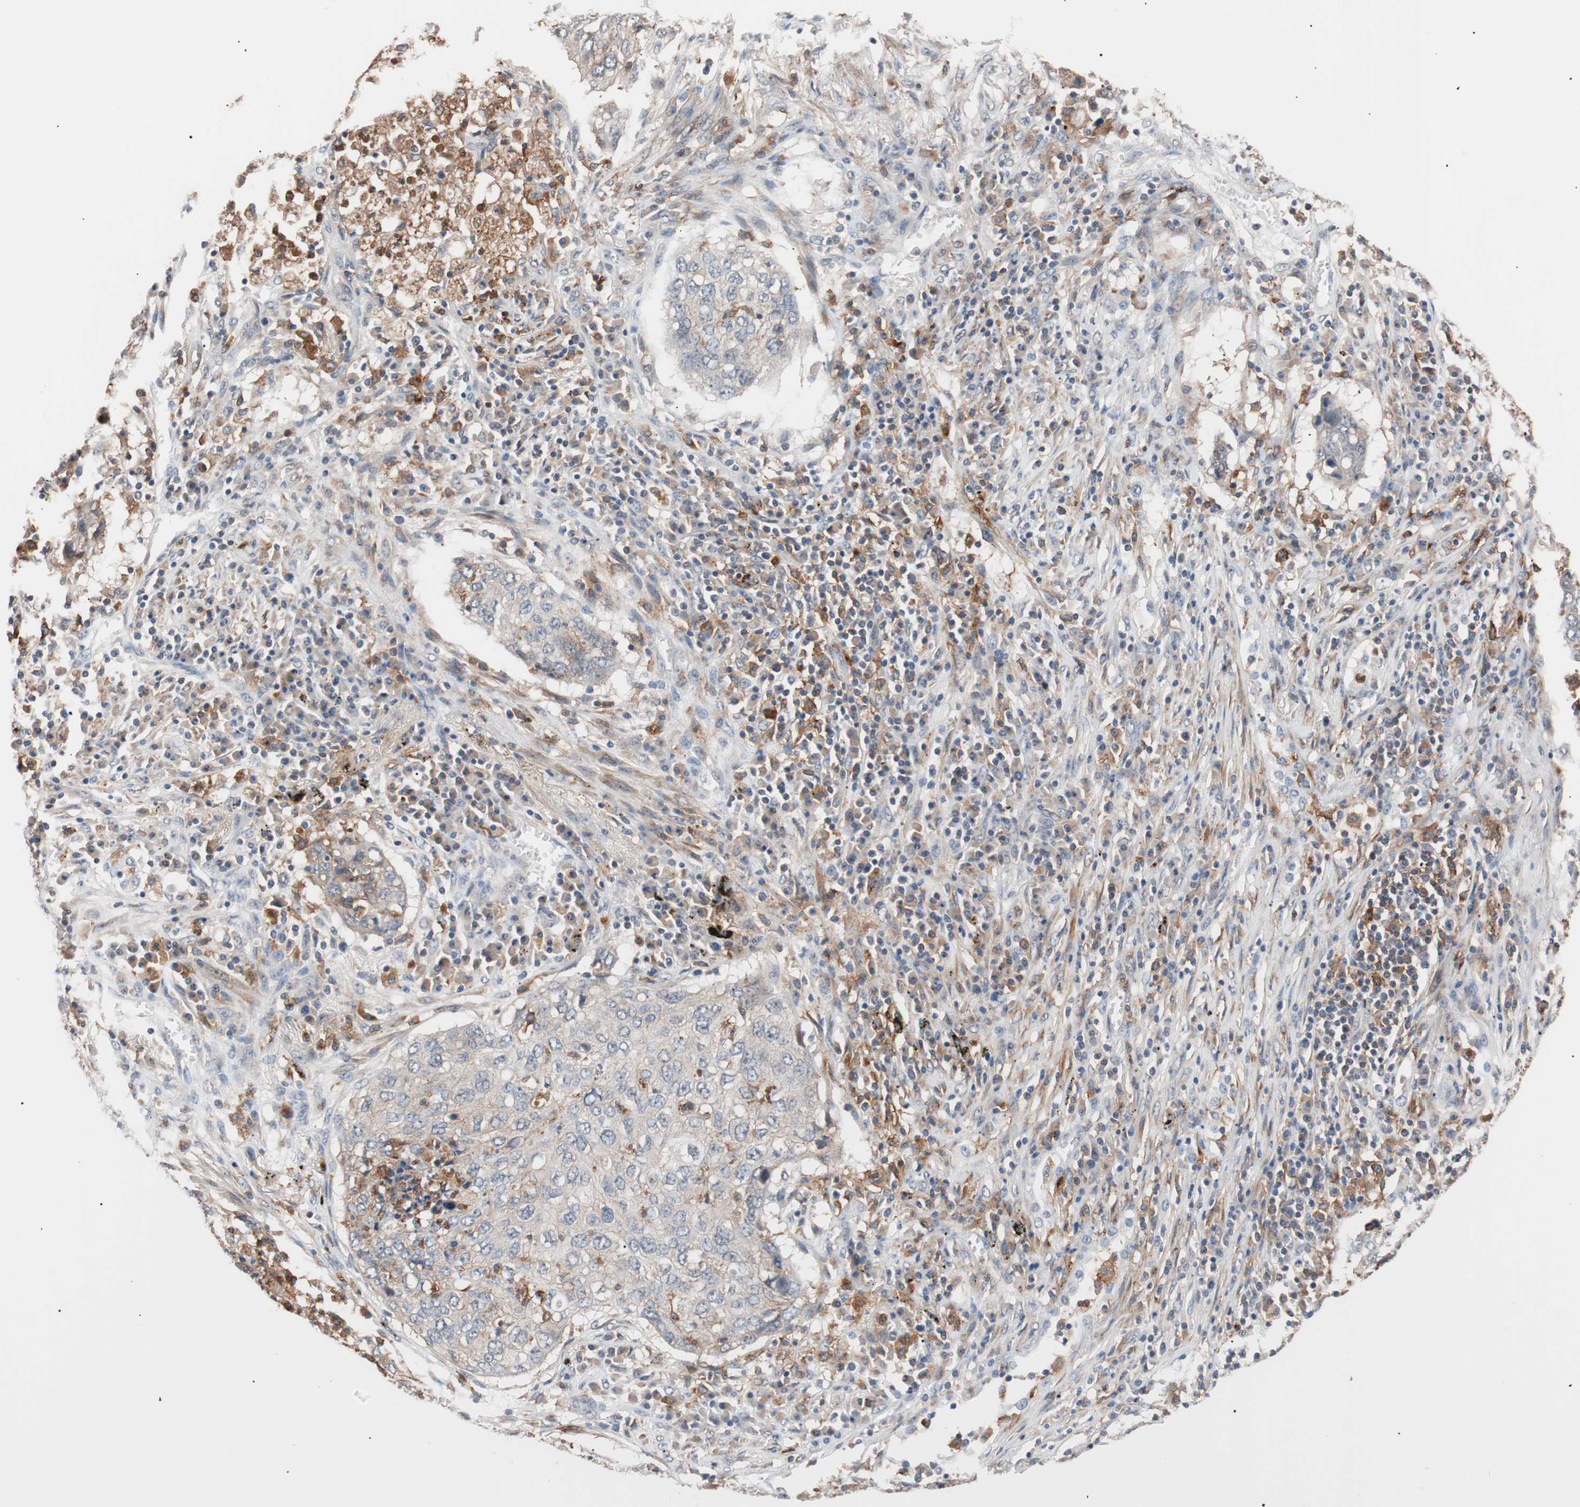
{"staining": {"intensity": "weak", "quantity": "<25%", "location": "cytoplasmic/membranous"}, "tissue": "lung cancer", "cell_type": "Tumor cells", "image_type": "cancer", "snomed": [{"axis": "morphology", "description": "Squamous cell carcinoma, NOS"}, {"axis": "topography", "description": "Lung"}], "caption": "A micrograph of human lung squamous cell carcinoma is negative for staining in tumor cells.", "gene": "LITAF", "patient": {"sex": "female", "age": 63}}